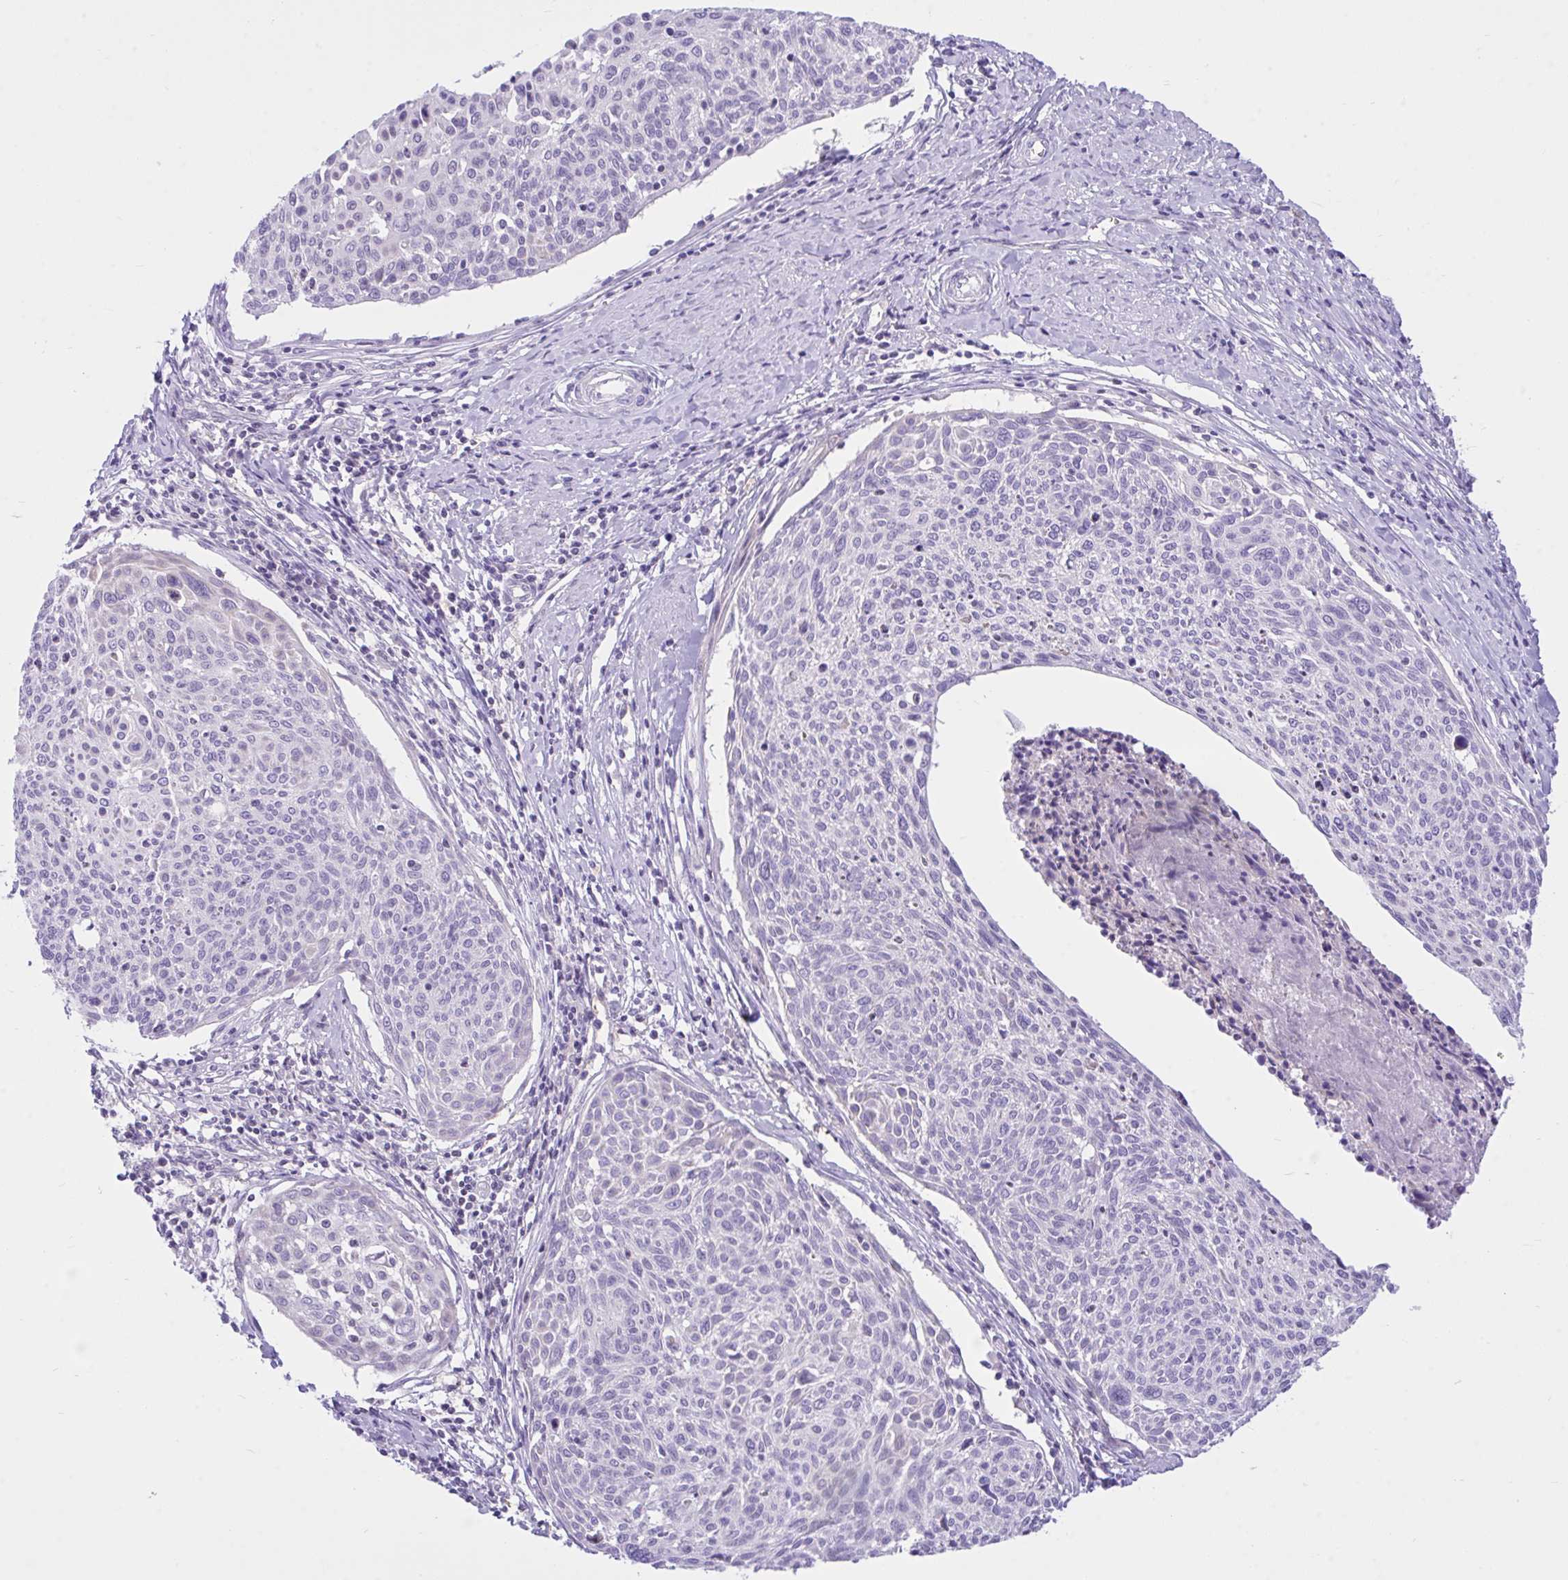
{"staining": {"intensity": "negative", "quantity": "none", "location": "none"}, "tissue": "cervical cancer", "cell_type": "Tumor cells", "image_type": "cancer", "snomed": [{"axis": "morphology", "description": "Squamous cell carcinoma, NOS"}, {"axis": "topography", "description": "Cervix"}], "caption": "The histopathology image demonstrates no staining of tumor cells in cervical cancer (squamous cell carcinoma). Brightfield microscopy of immunohistochemistry stained with DAB (brown) and hematoxylin (blue), captured at high magnification.", "gene": "ZNF101", "patient": {"sex": "female", "age": 49}}